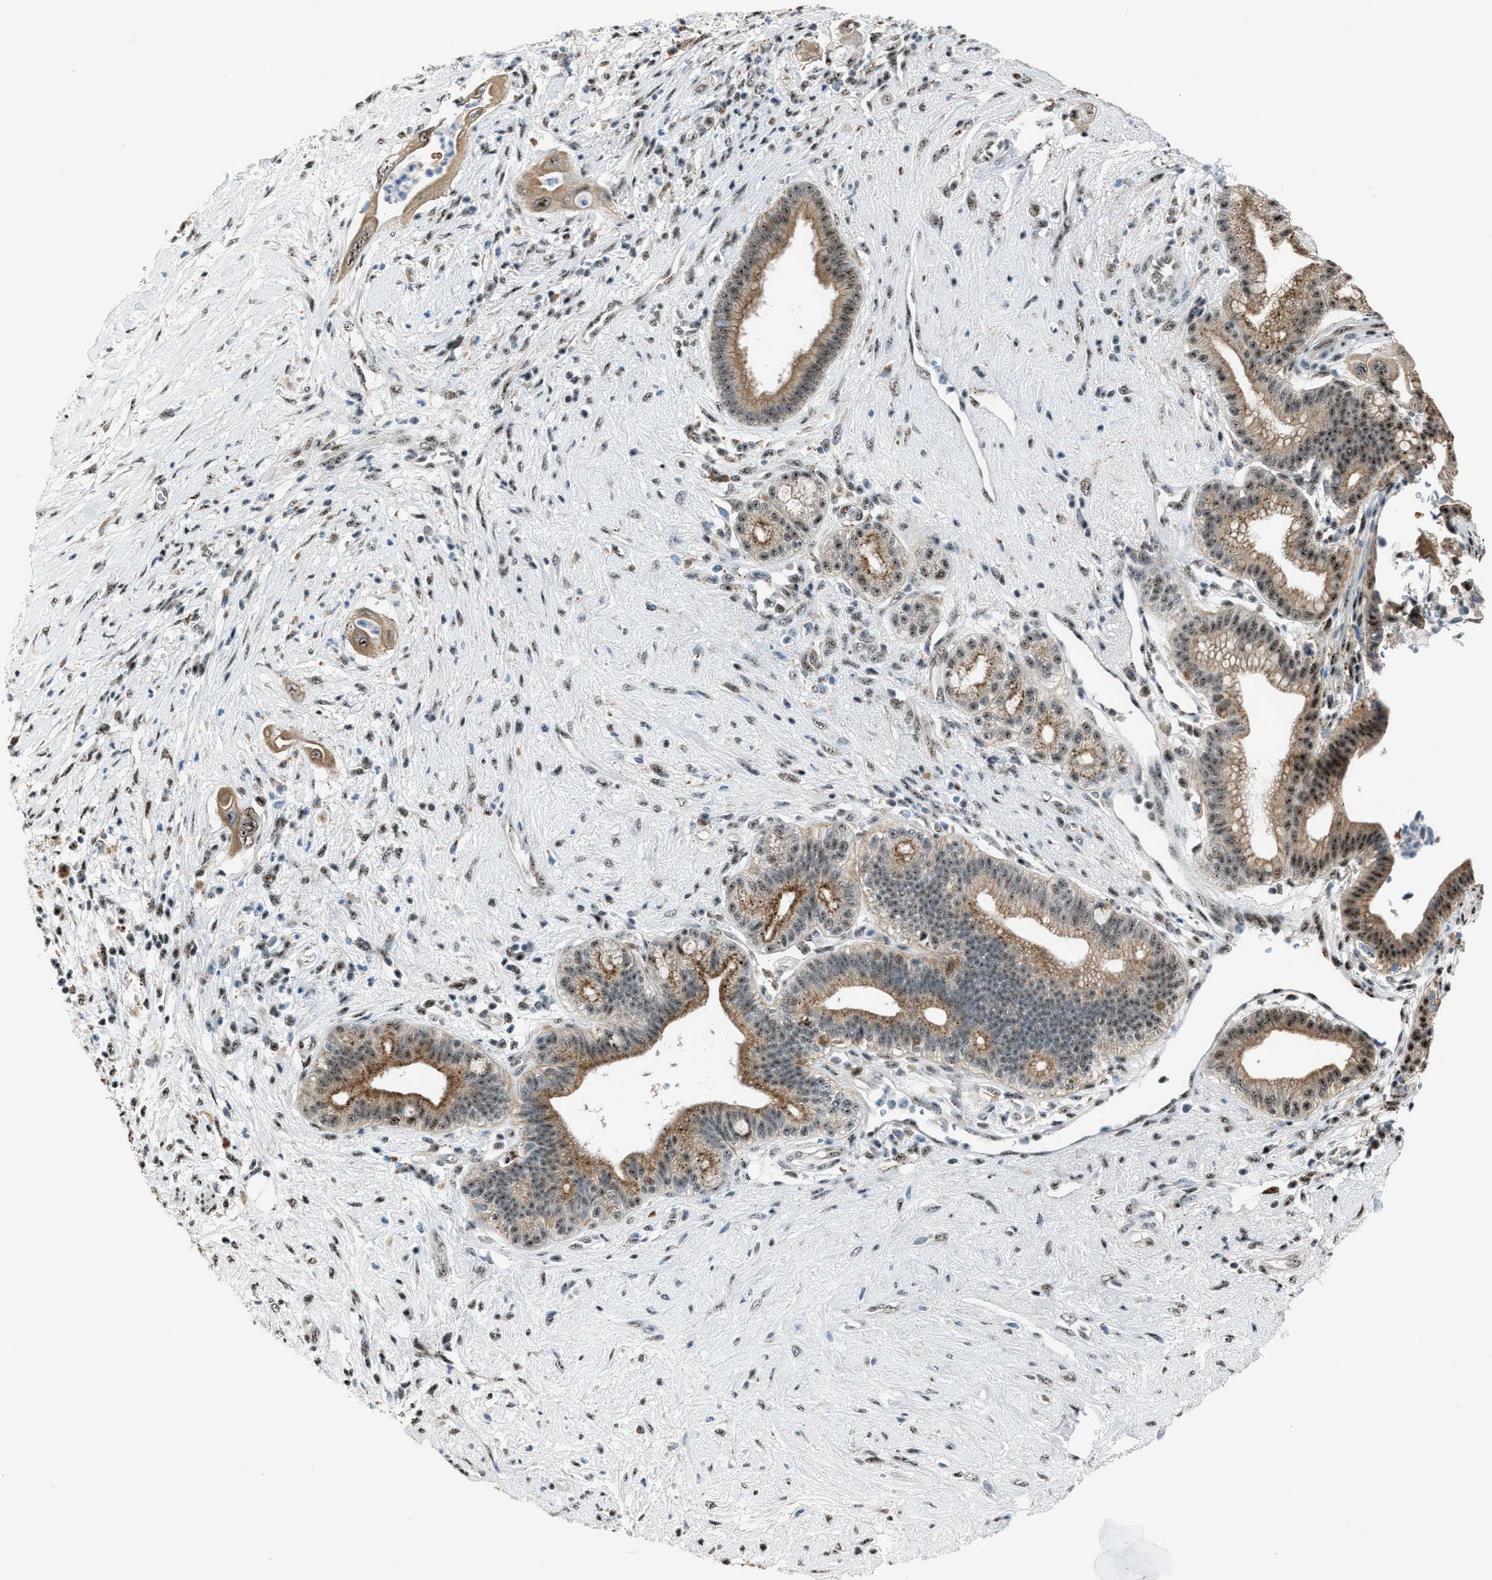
{"staining": {"intensity": "moderate", "quantity": ">75%", "location": "cytoplasmic/membranous,nuclear"}, "tissue": "pancreatic cancer", "cell_type": "Tumor cells", "image_type": "cancer", "snomed": [{"axis": "morphology", "description": "Adenocarcinoma, NOS"}, {"axis": "topography", "description": "Pancreas"}], "caption": "Brown immunohistochemical staining in pancreatic adenocarcinoma reveals moderate cytoplasmic/membranous and nuclear positivity in about >75% of tumor cells. (DAB = brown stain, brightfield microscopy at high magnification).", "gene": "CENPP", "patient": {"sex": "male", "age": 59}}